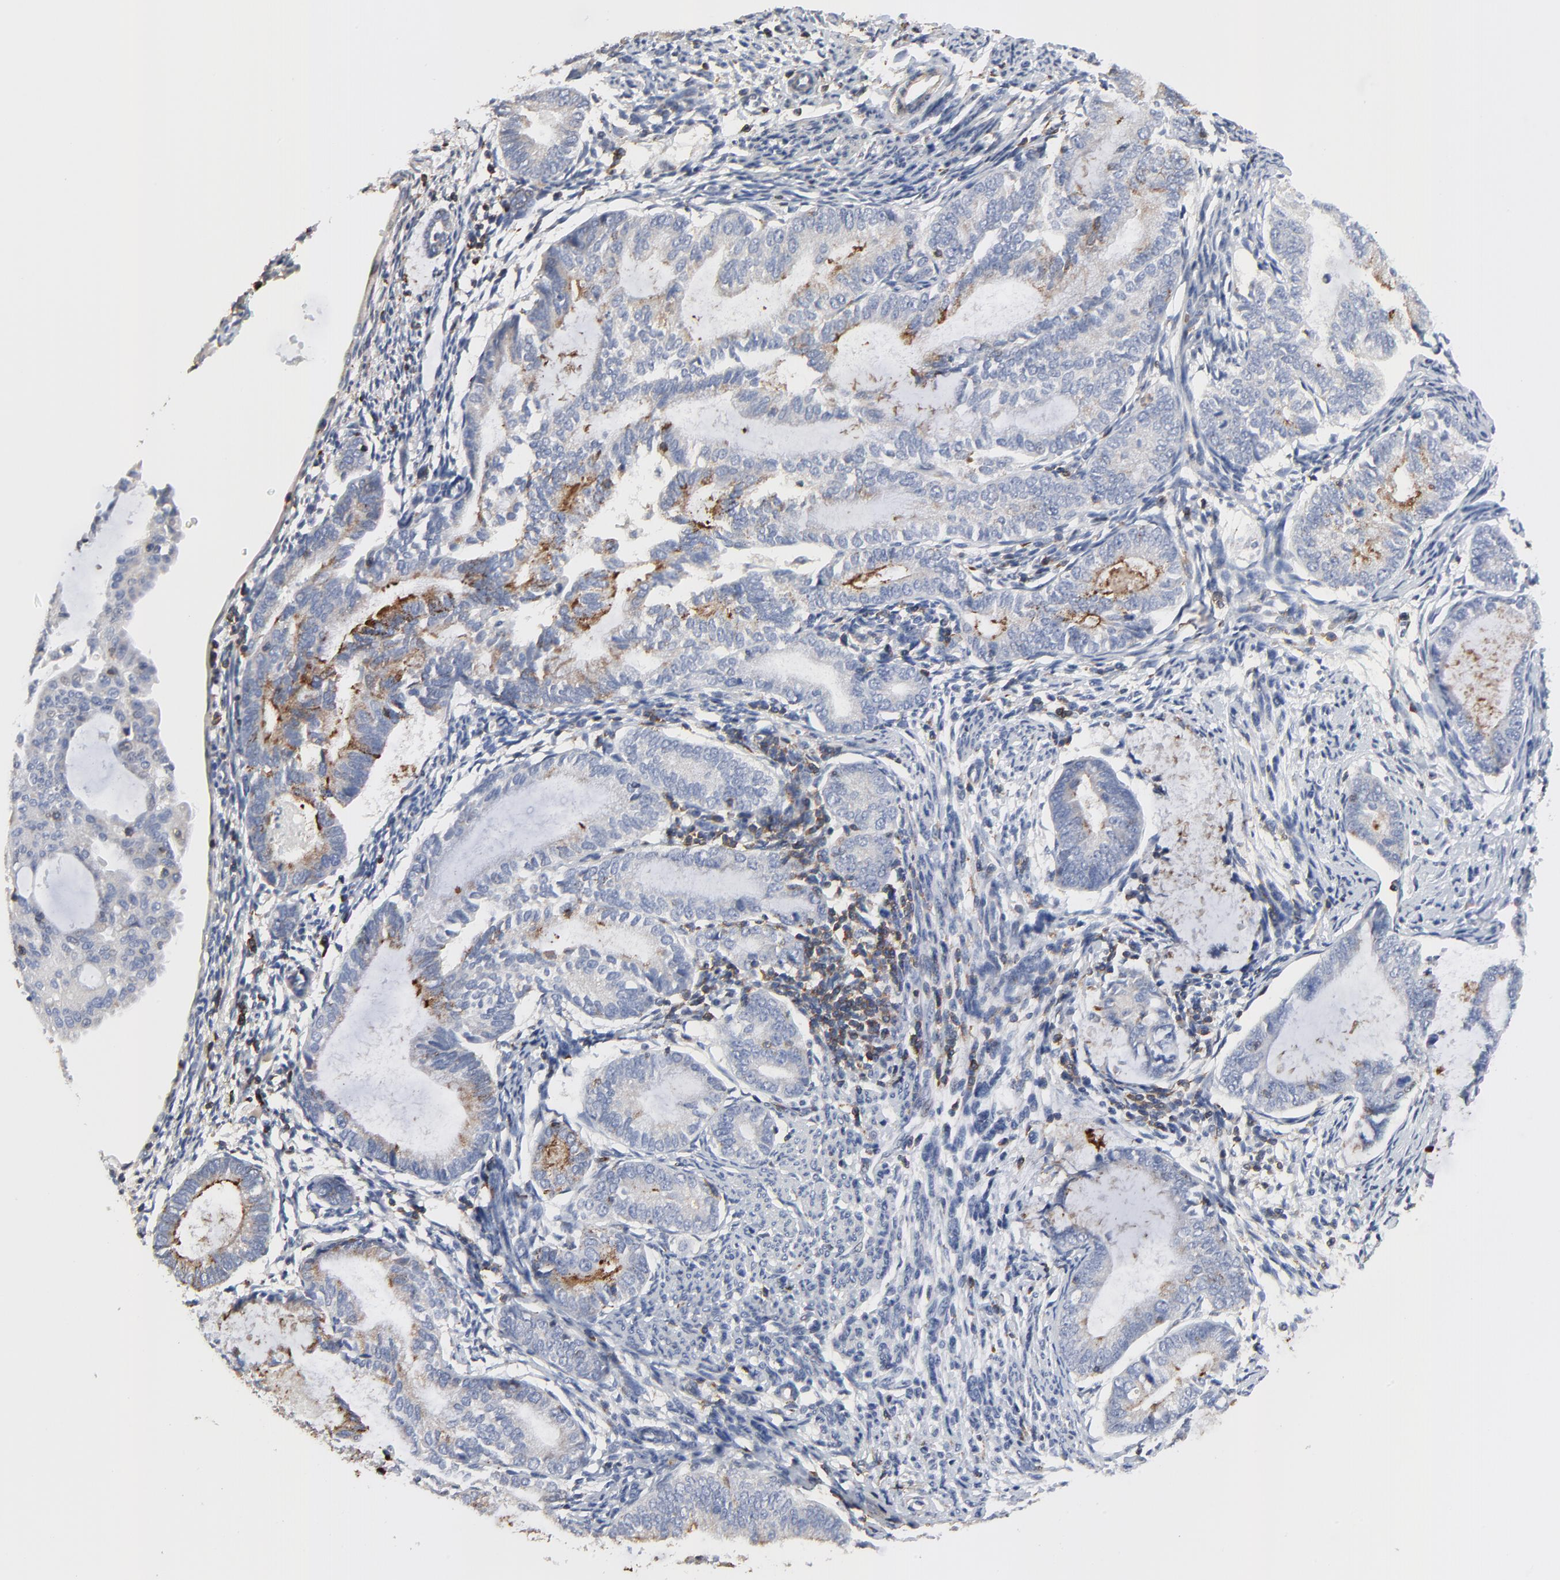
{"staining": {"intensity": "moderate", "quantity": "<25%", "location": "cytoplasmic/membranous"}, "tissue": "endometrial cancer", "cell_type": "Tumor cells", "image_type": "cancer", "snomed": [{"axis": "morphology", "description": "Adenocarcinoma, NOS"}, {"axis": "topography", "description": "Endometrium"}], "caption": "There is low levels of moderate cytoplasmic/membranous positivity in tumor cells of endometrial cancer, as demonstrated by immunohistochemical staining (brown color).", "gene": "SKAP1", "patient": {"sex": "female", "age": 63}}